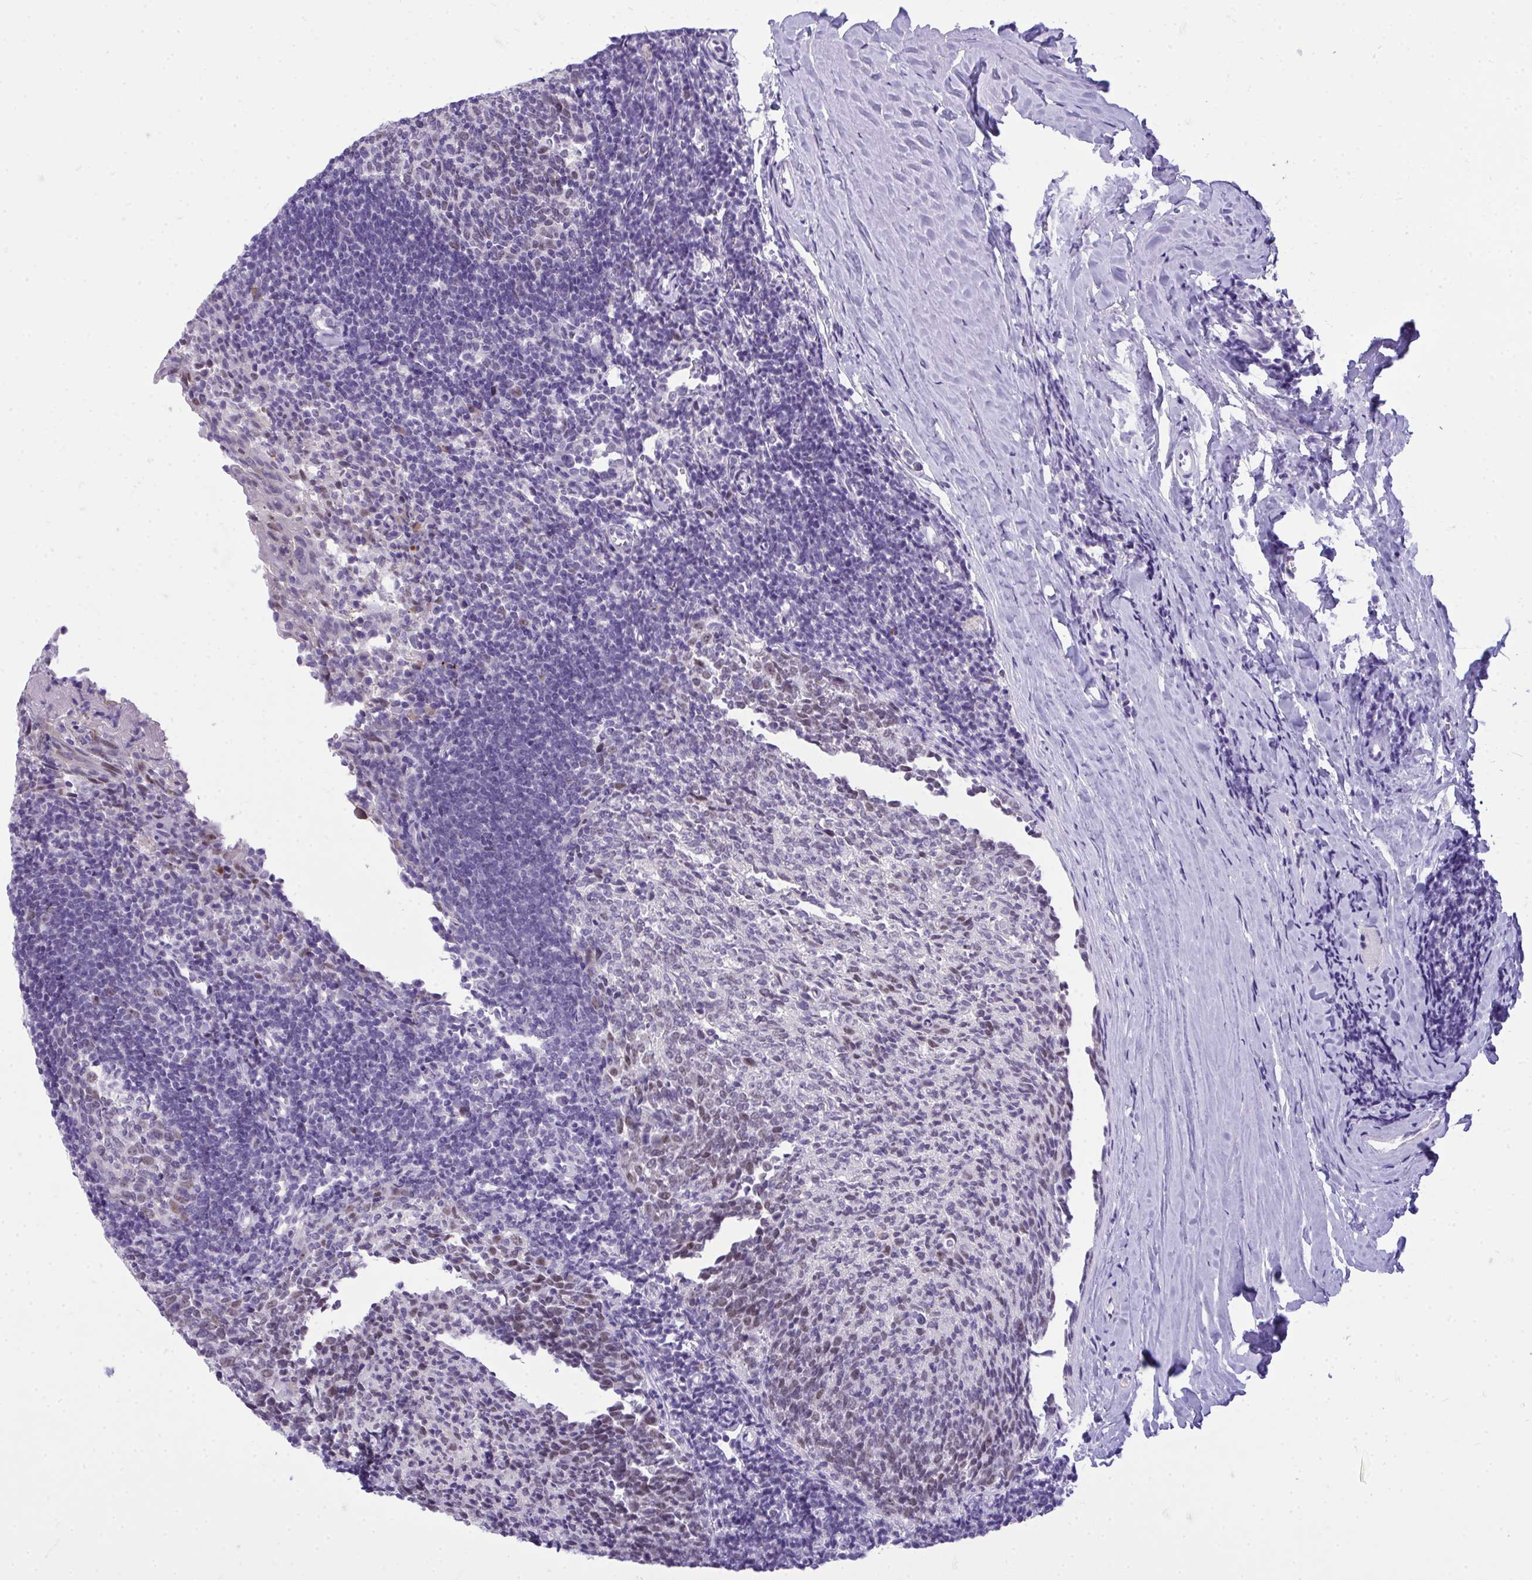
{"staining": {"intensity": "weak", "quantity": "25%-75%", "location": "nuclear"}, "tissue": "tonsil", "cell_type": "Germinal center cells", "image_type": "normal", "snomed": [{"axis": "morphology", "description": "Normal tissue, NOS"}, {"axis": "topography", "description": "Tonsil"}], "caption": "Immunohistochemistry (IHC) of unremarkable tonsil reveals low levels of weak nuclear staining in about 25%-75% of germinal center cells. (DAB (3,3'-diaminobenzidine) IHC, brown staining for protein, blue staining for nuclei).", "gene": "TEAD4", "patient": {"sex": "female", "age": 10}}